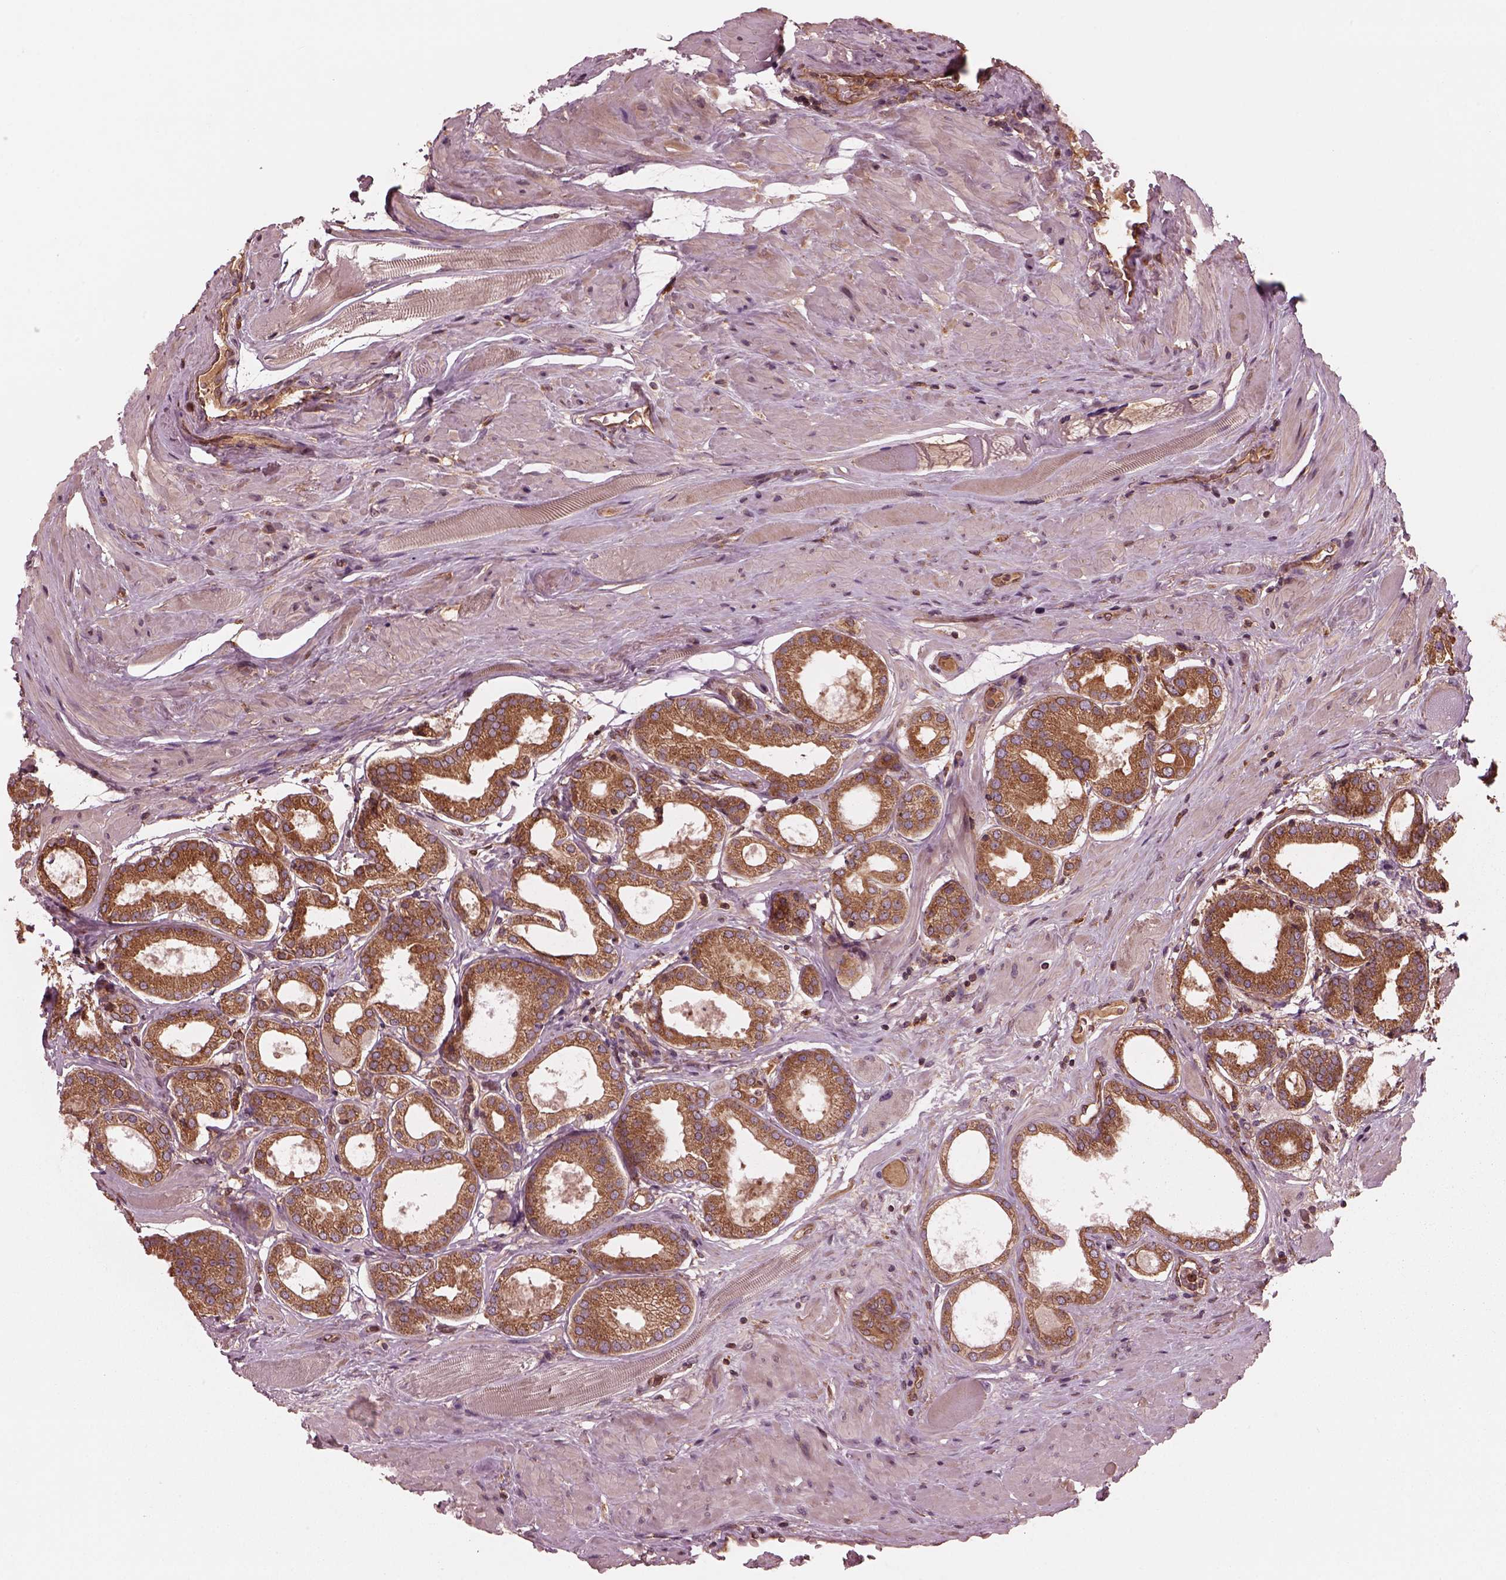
{"staining": {"intensity": "moderate", "quantity": ">75%", "location": "cytoplasmic/membranous"}, "tissue": "prostate cancer", "cell_type": "Tumor cells", "image_type": "cancer", "snomed": [{"axis": "morphology", "description": "Adenocarcinoma, NOS"}, {"axis": "topography", "description": "Prostate"}], "caption": "Prostate cancer was stained to show a protein in brown. There is medium levels of moderate cytoplasmic/membranous staining in approximately >75% of tumor cells.", "gene": "PIK3R2", "patient": {"sex": "male", "age": 63}}